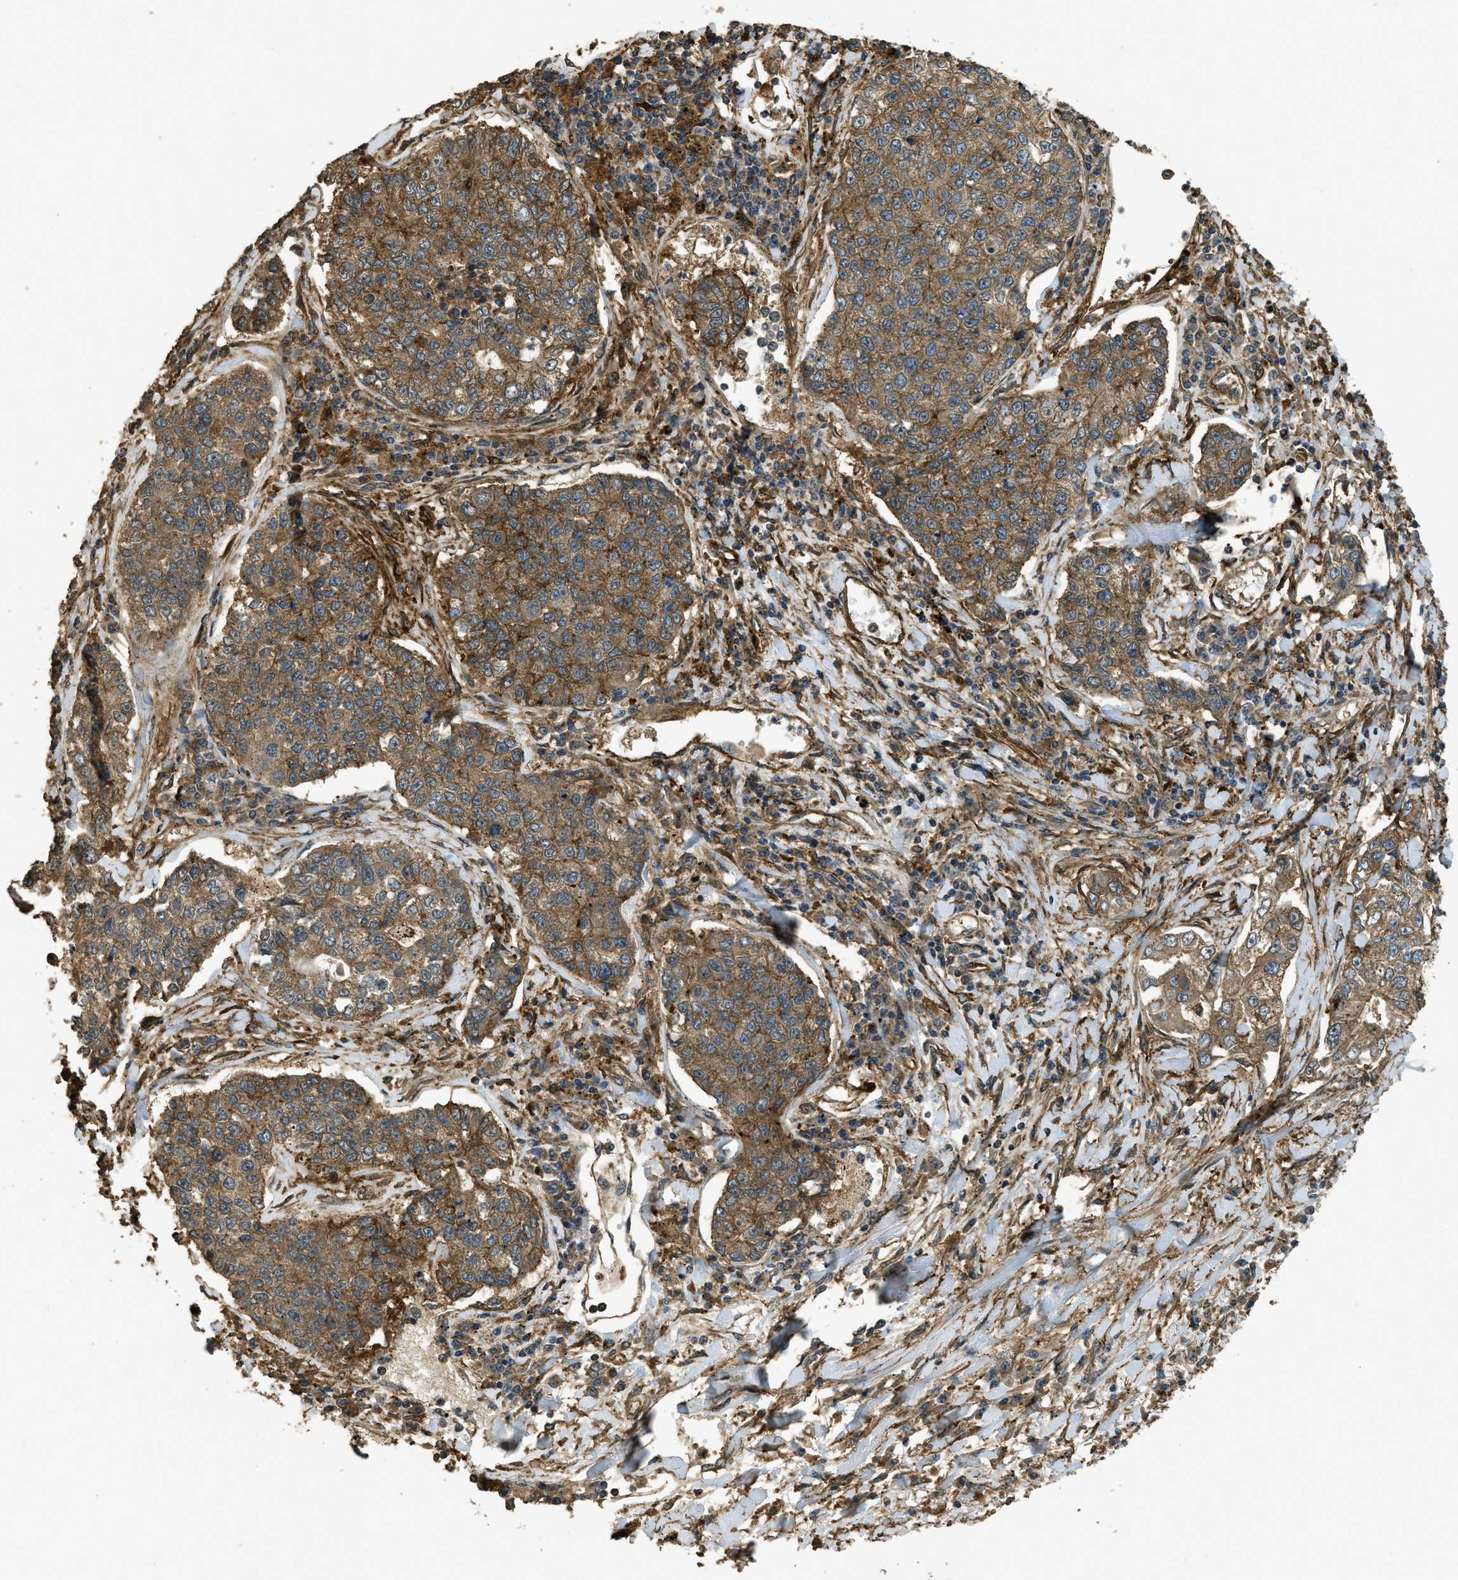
{"staining": {"intensity": "moderate", "quantity": ">75%", "location": "cytoplasmic/membranous"}, "tissue": "lung cancer", "cell_type": "Tumor cells", "image_type": "cancer", "snomed": [{"axis": "morphology", "description": "Adenocarcinoma, NOS"}, {"axis": "topography", "description": "Lung"}], "caption": "Immunohistochemistry histopathology image of human lung cancer stained for a protein (brown), which displays medium levels of moderate cytoplasmic/membranous expression in about >75% of tumor cells.", "gene": "CD276", "patient": {"sex": "male", "age": 49}}